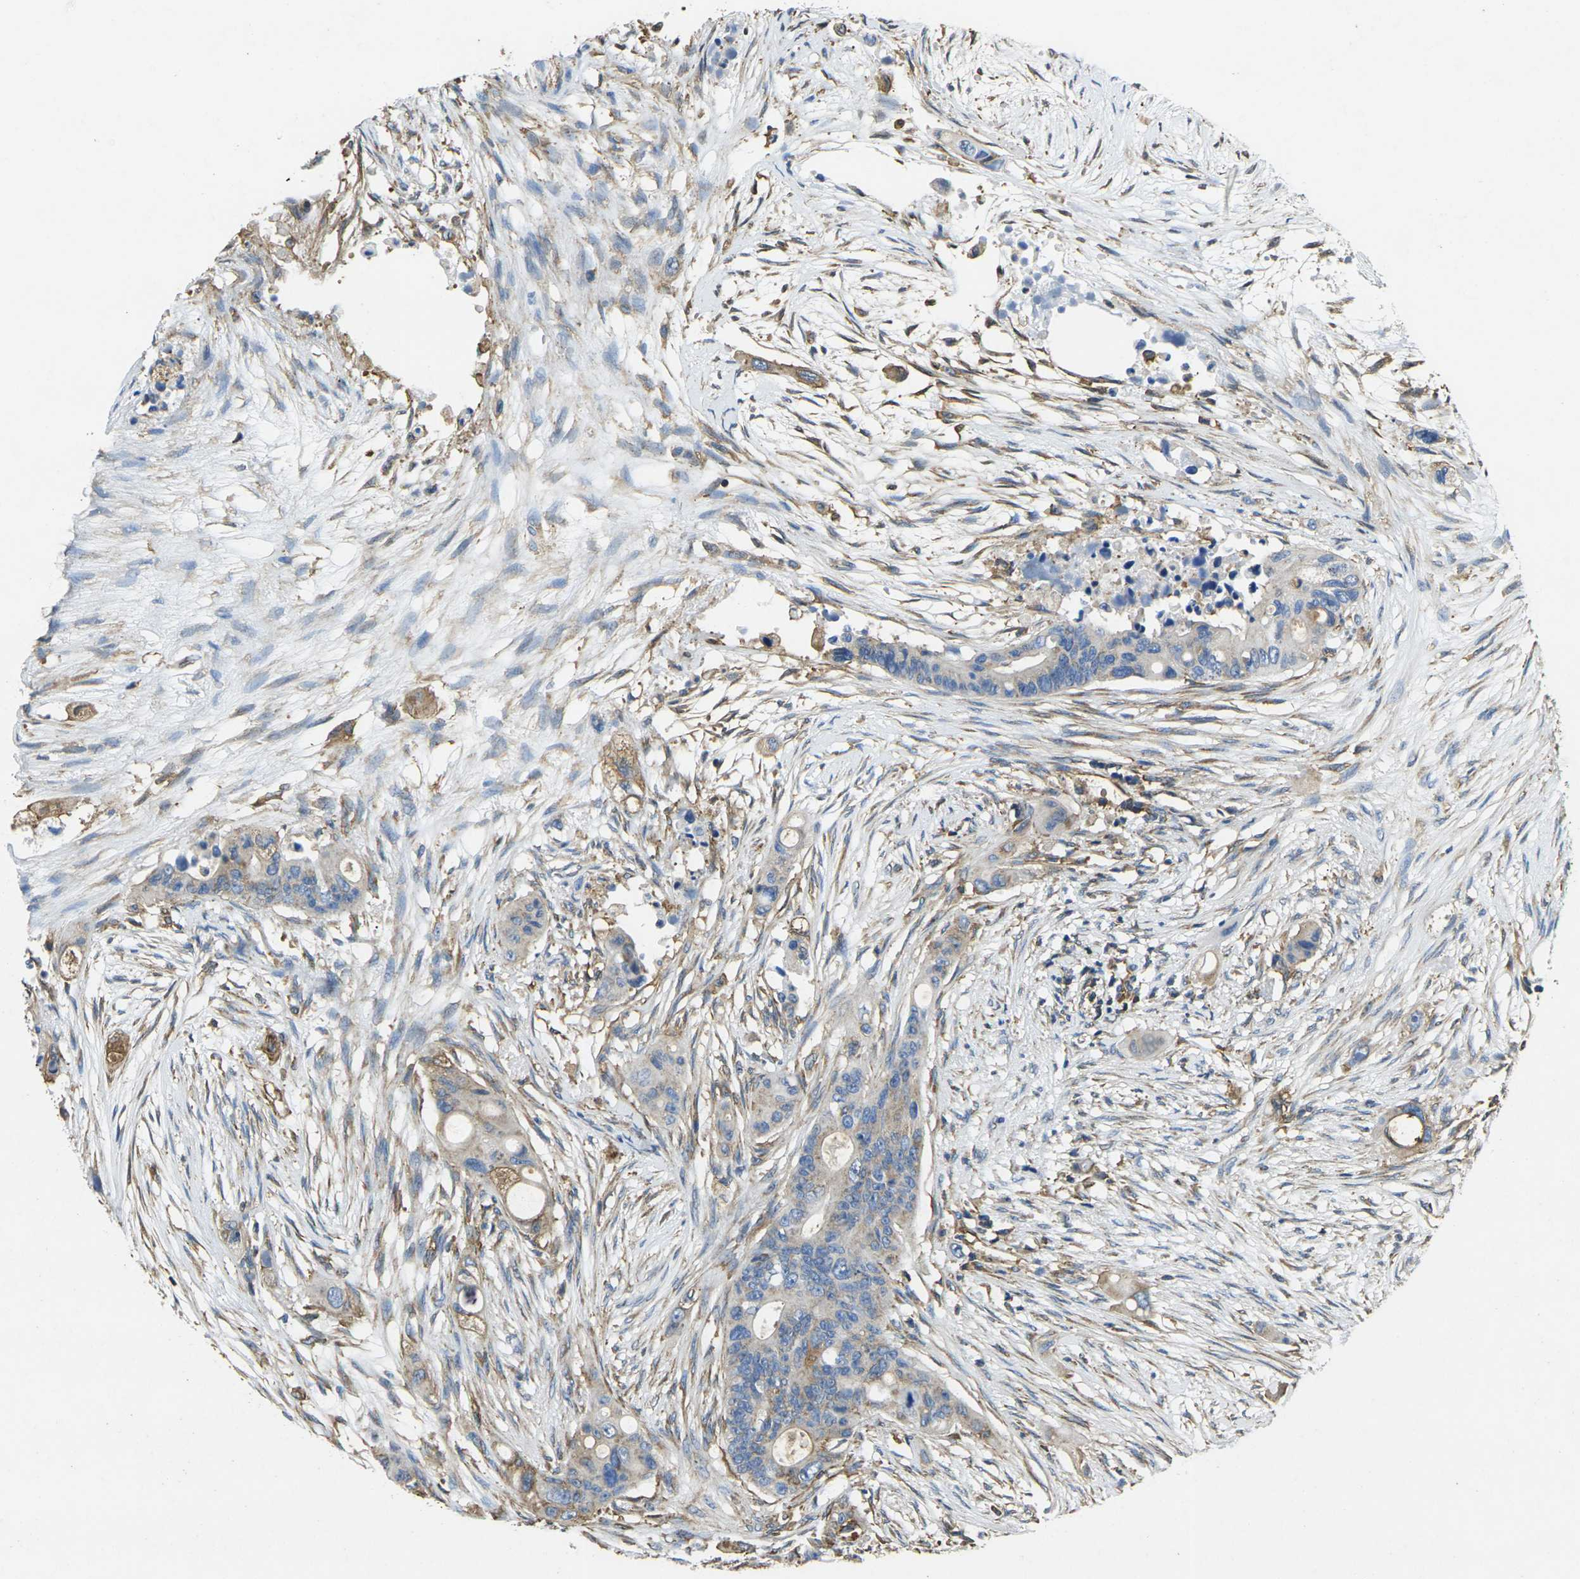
{"staining": {"intensity": "weak", "quantity": "<25%", "location": "cytoplasmic/membranous"}, "tissue": "colorectal cancer", "cell_type": "Tumor cells", "image_type": "cancer", "snomed": [{"axis": "morphology", "description": "Adenocarcinoma, NOS"}, {"axis": "topography", "description": "Colon"}], "caption": "Colorectal cancer stained for a protein using IHC shows no expression tumor cells.", "gene": "FAM110D", "patient": {"sex": "female", "age": 57}}